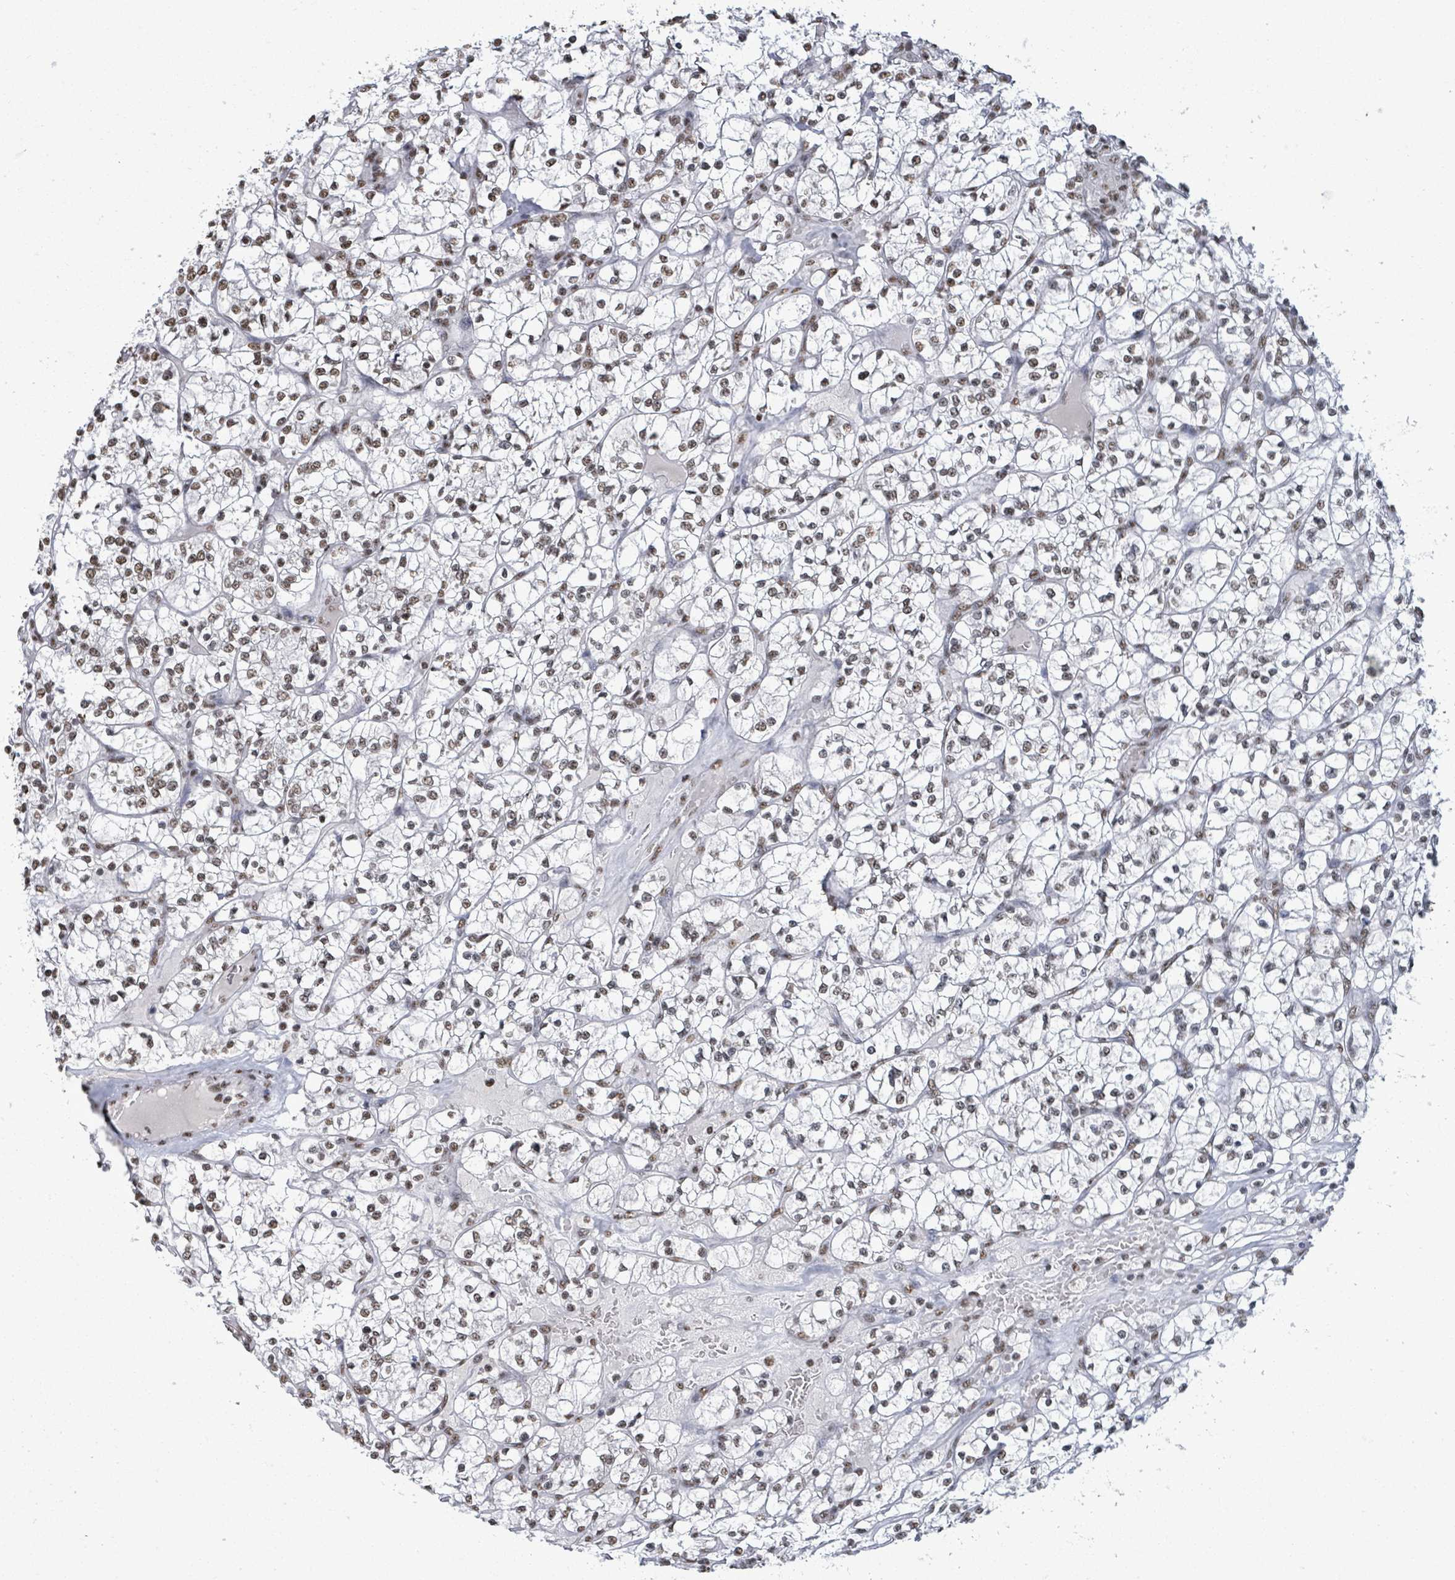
{"staining": {"intensity": "weak", "quantity": ">75%", "location": "nuclear"}, "tissue": "renal cancer", "cell_type": "Tumor cells", "image_type": "cancer", "snomed": [{"axis": "morphology", "description": "Adenocarcinoma, NOS"}, {"axis": "topography", "description": "Kidney"}], "caption": "Brown immunohistochemical staining in renal cancer (adenocarcinoma) shows weak nuclear positivity in approximately >75% of tumor cells.", "gene": "SAMD14", "patient": {"sex": "female", "age": 64}}